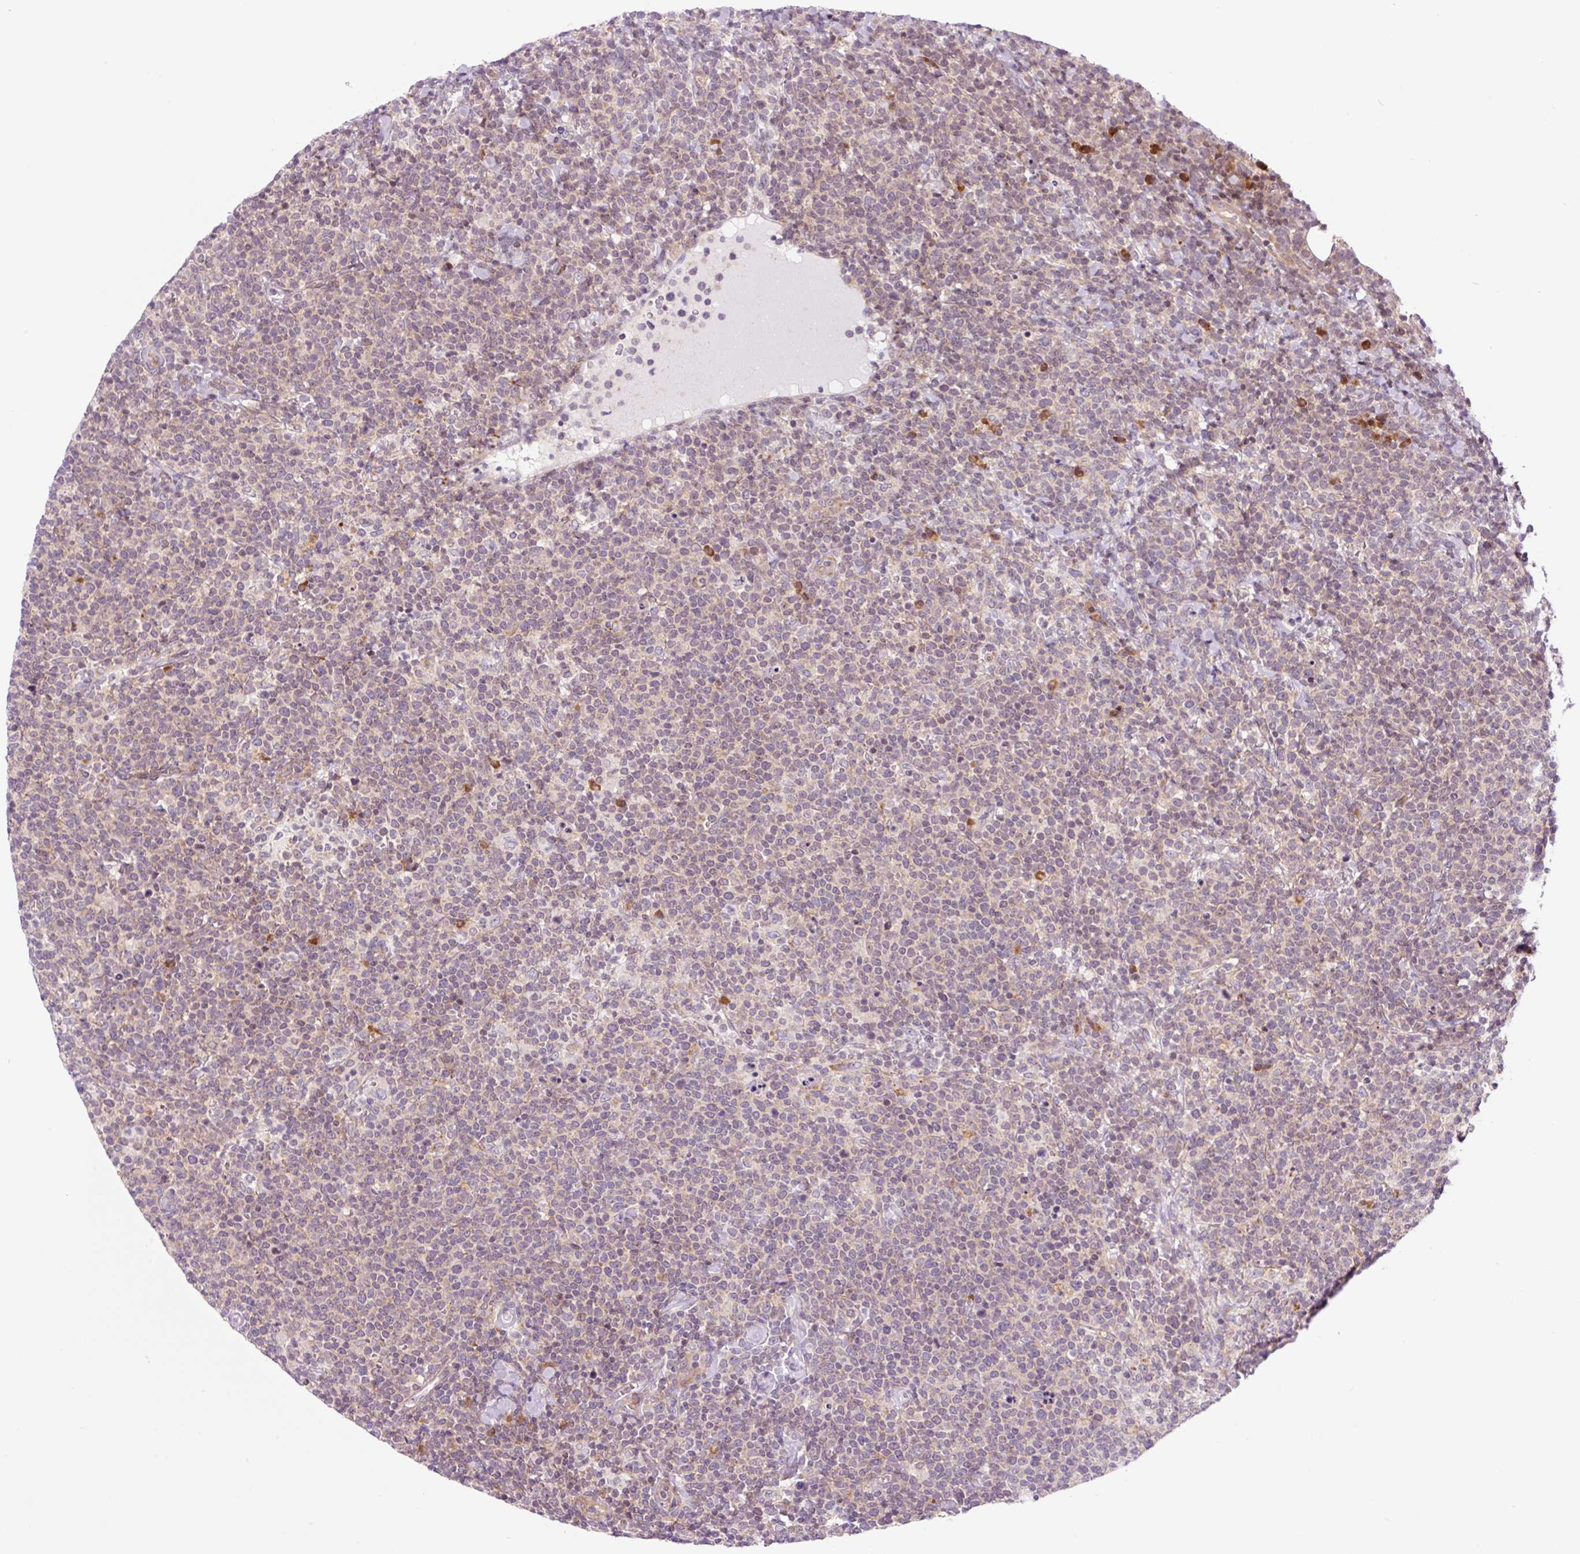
{"staining": {"intensity": "weak", "quantity": "25%-75%", "location": "cytoplasmic/membranous"}, "tissue": "lymphoma", "cell_type": "Tumor cells", "image_type": "cancer", "snomed": [{"axis": "morphology", "description": "Malignant lymphoma, non-Hodgkin's type, High grade"}, {"axis": "topography", "description": "Lymph node"}], "caption": "Weak cytoplasmic/membranous protein staining is present in approximately 25%-75% of tumor cells in malignant lymphoma, non-Hodgkin's type (high-grade).", "gene": "RPL41", "patient": {"sex": "male", "age": 61}}